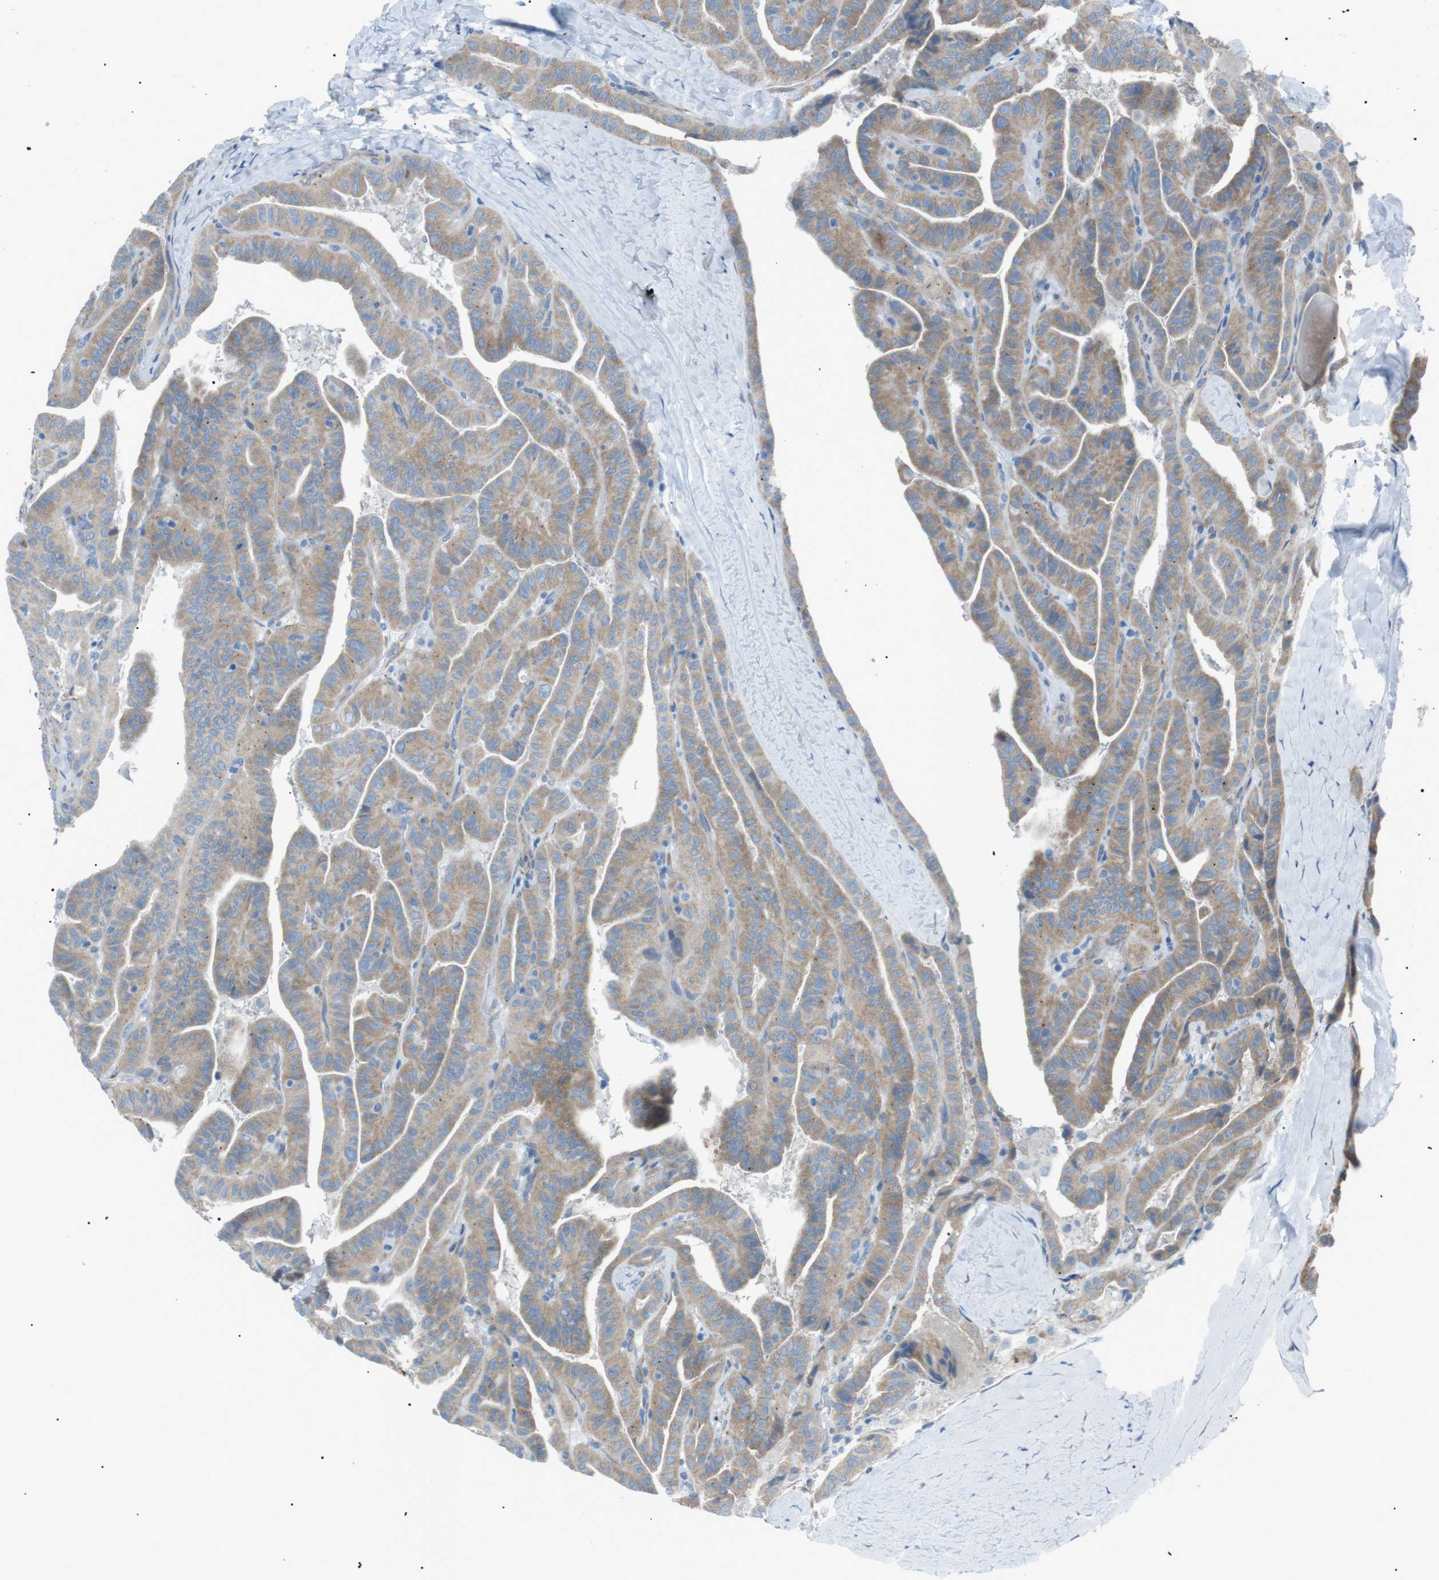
{"staining": {"intensity": "moderate", "quantity": ">75%", "location": "cytoplasmic/membranous"}, "tissue": "thyroid cancer", "cell_type": "Tumor cells", "image_type": "cancer", "snomed": [{"axis": "morphology", "description": "Papillary adenocarcinoma, NOS"}, {"axis": "topography", "description": "Thyroid gland"}], "caption": "The histopathology image shows a brown stain indicating the presence of a protein in the cytoplasmic/membranous of tumor cells in thyroid papillary adenocarcinoma. (brown staining indicates protein expression, while blue staining denotes nuclei).", "gene": "MTARC2", "patient": {"sex": "male", "age": 77}}